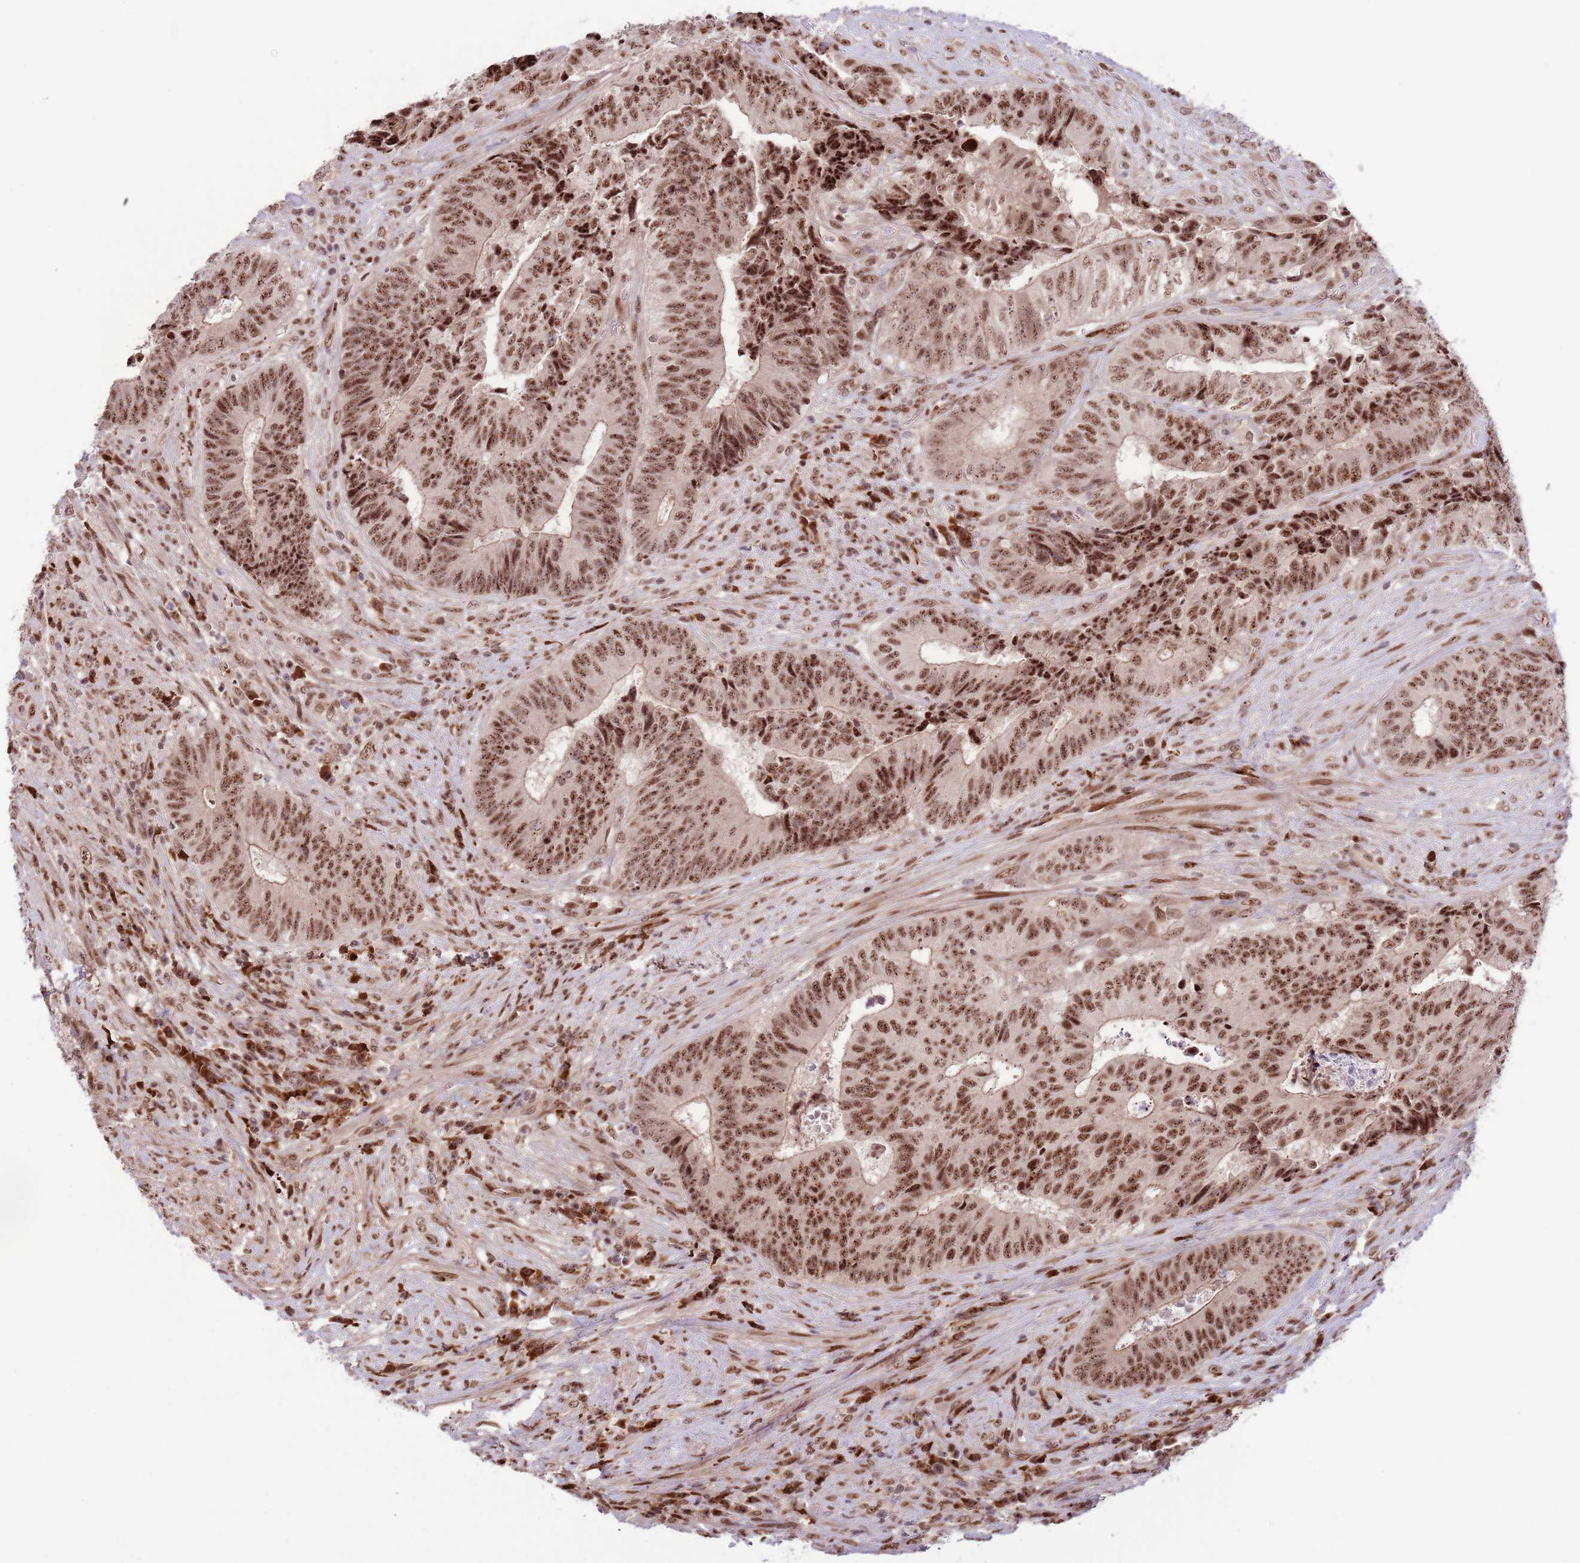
{"staining": {"intensity": "strong", "quantity": ">75%", "location": "nuclear"}, "tissue": "colorectal cancer", "cell_type": "Tumor cells", "image_type": "cancer", "snomed": [{"axis": "morphology", "description": "Adenocarcinoma, NOS"}, {"axis": "topography", "description": "Rectum"}], "caption": "High-power microscopy captured an immunohistochemistry histopathology image of adenocarcinoma (colorectal), revealing strong nuclear expression in about >75% of tumor cells. The staining was performed using DAB to visualize the protein expression in brown, while the nuclei were stained in blue with hematoxylin (Magnification: 20x).", "gene": "SIPA1L3", "patient": {"sex": "male", "age": 72}}